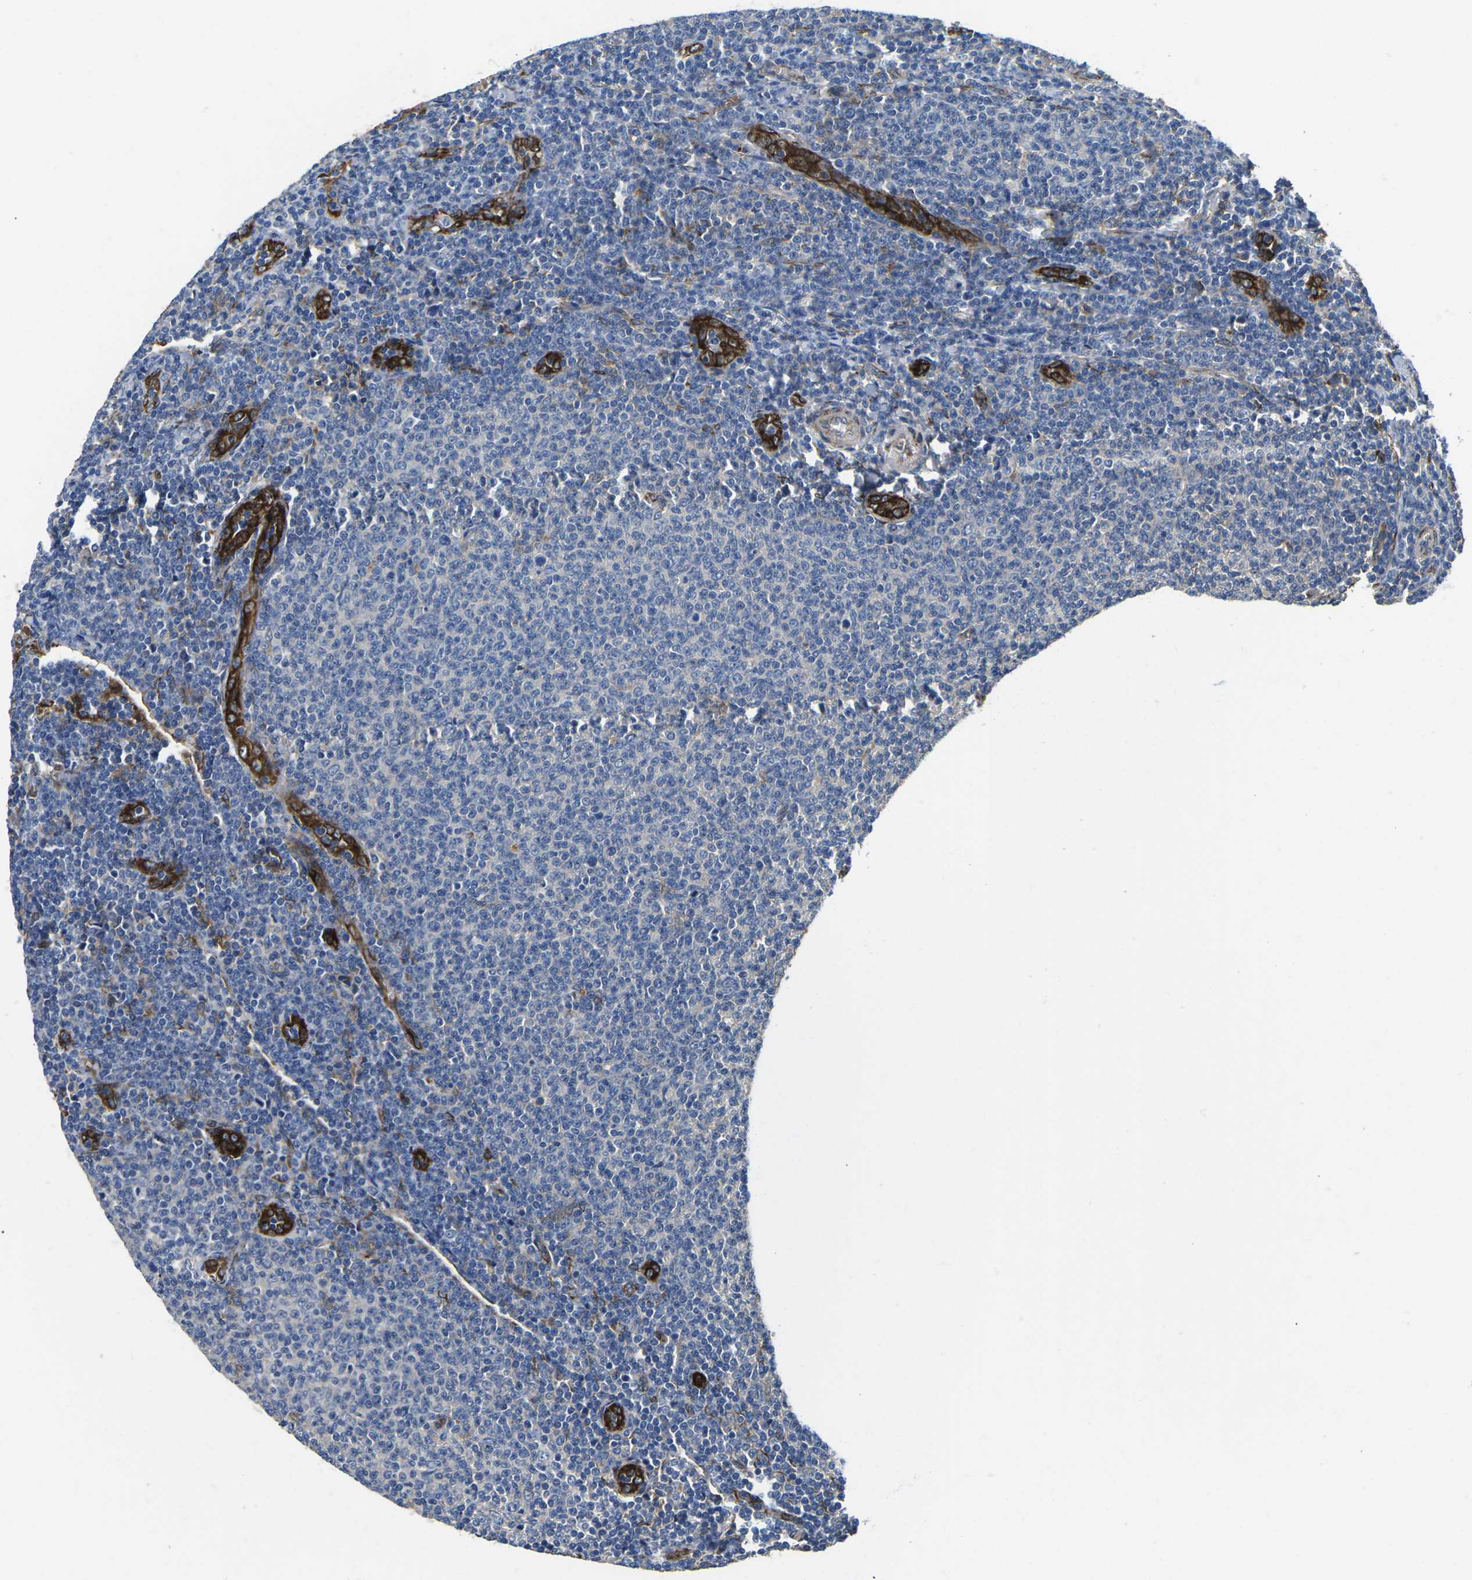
{"staining": {"intensity": "negative", "quantity": "none", "location": "none"}, "tissue": "lymphoma", "cell_type": "Tumor cells", "image_type": "cancer", "snomed": [{"axis": "morphology", "description": "Malignant lymphoma, non-Hodgkin's type, Low grade"}, {"axis": "topography", "description": "Lymph node"}], "caption": "IHC photomicrograph of human low-grade malignant lymphoma, non-Hodgkin's type stained for a protein (brown), which exhibits no expression in tumor cells. (Stains: DAB (3,3'-diaminobenzidine) immunohistochemistry with hematoxylin counter stain, Microscopy: brightfield microscopy at high magnification).", "gene": "PDZD8", "patient": {"sex": "male", "age": 66}}